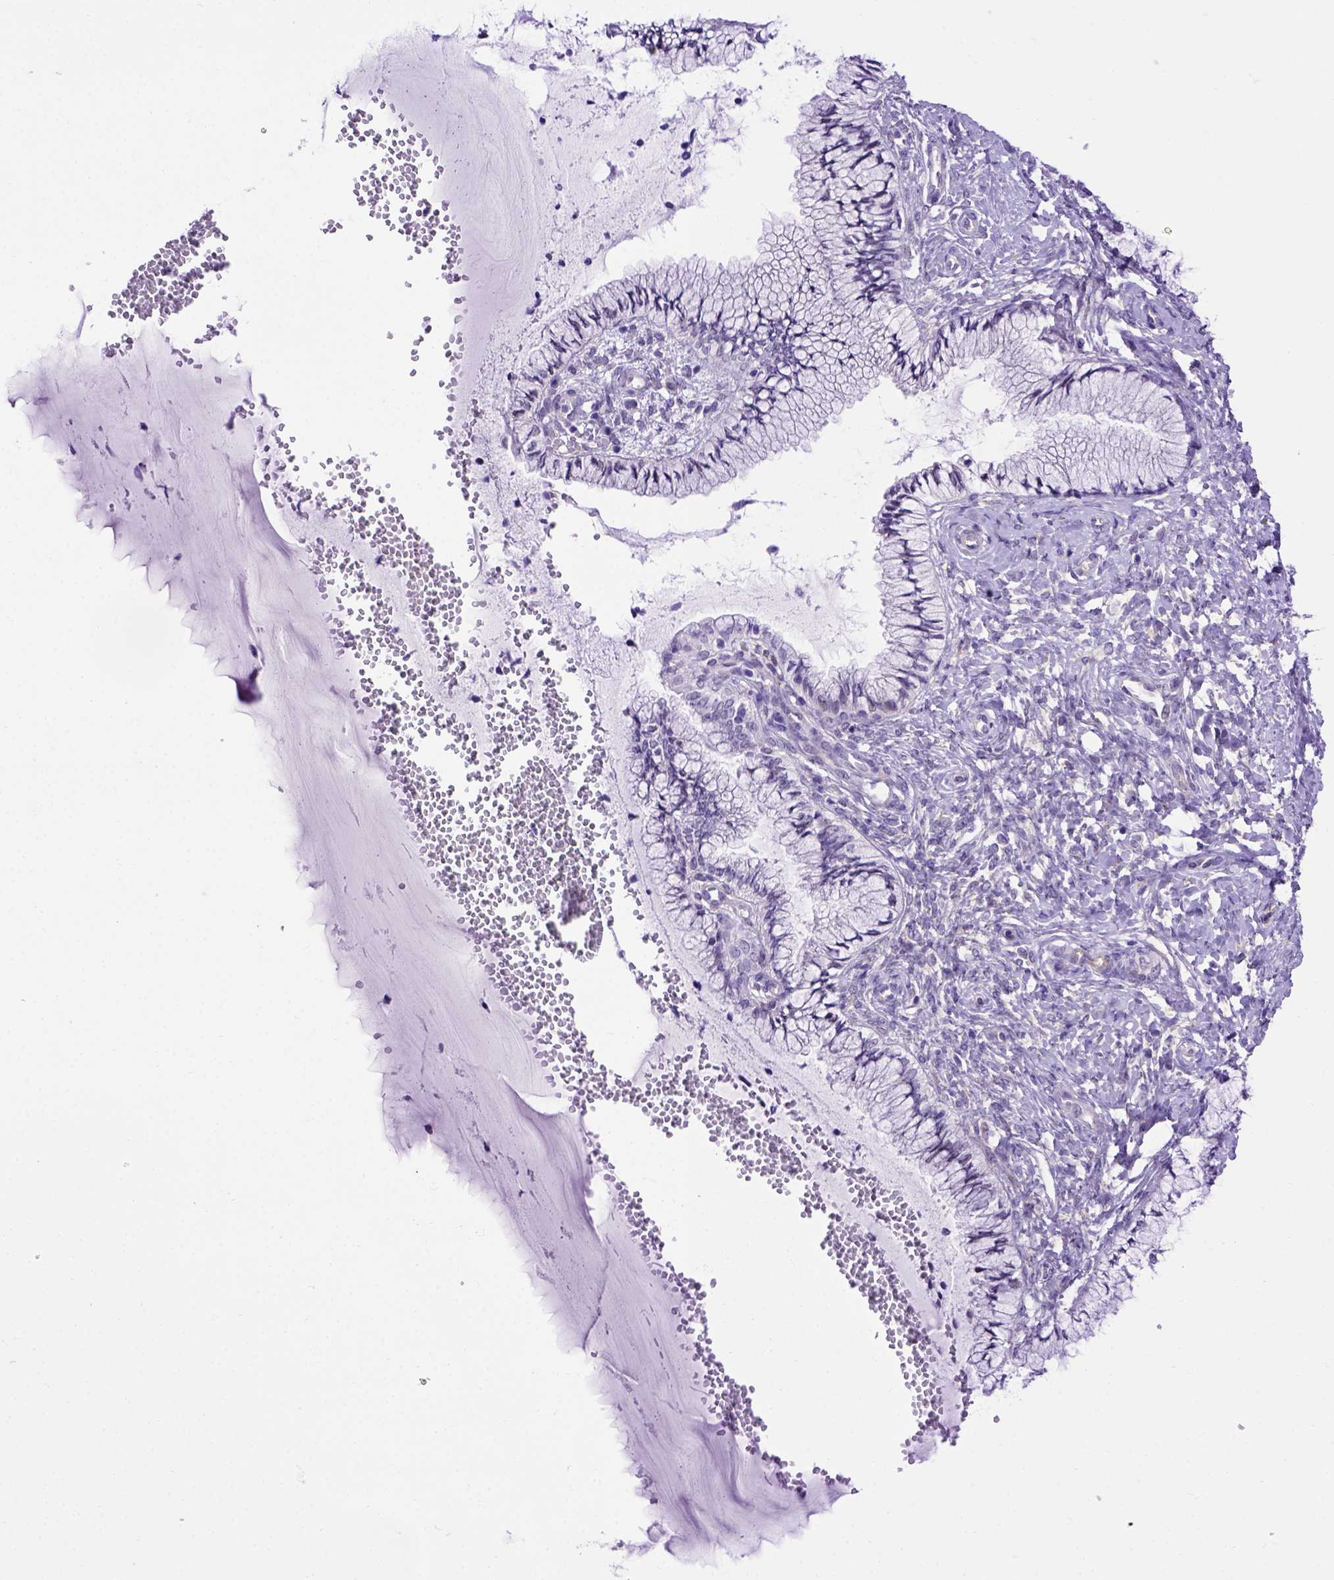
{"staining": {"intensity": "negative", "quantity": "none", "location": "none"}, "tissue": "cervix", "cell_type": "Glandular cells", "image_type": "normal", "snomed": [{"axis": "morphology", "description": "Normal tissue, NOS"}, {"axis": "topography", "description": "Cervix"}], "caption": "Immunohistochemistry (IHC) image of unremarkable cervix: cervix stained with DAB demonstrates no significant protein staining in glandular cells.", "gene": "ADAM12", "patient": {"sex": "female", "age": 37}}